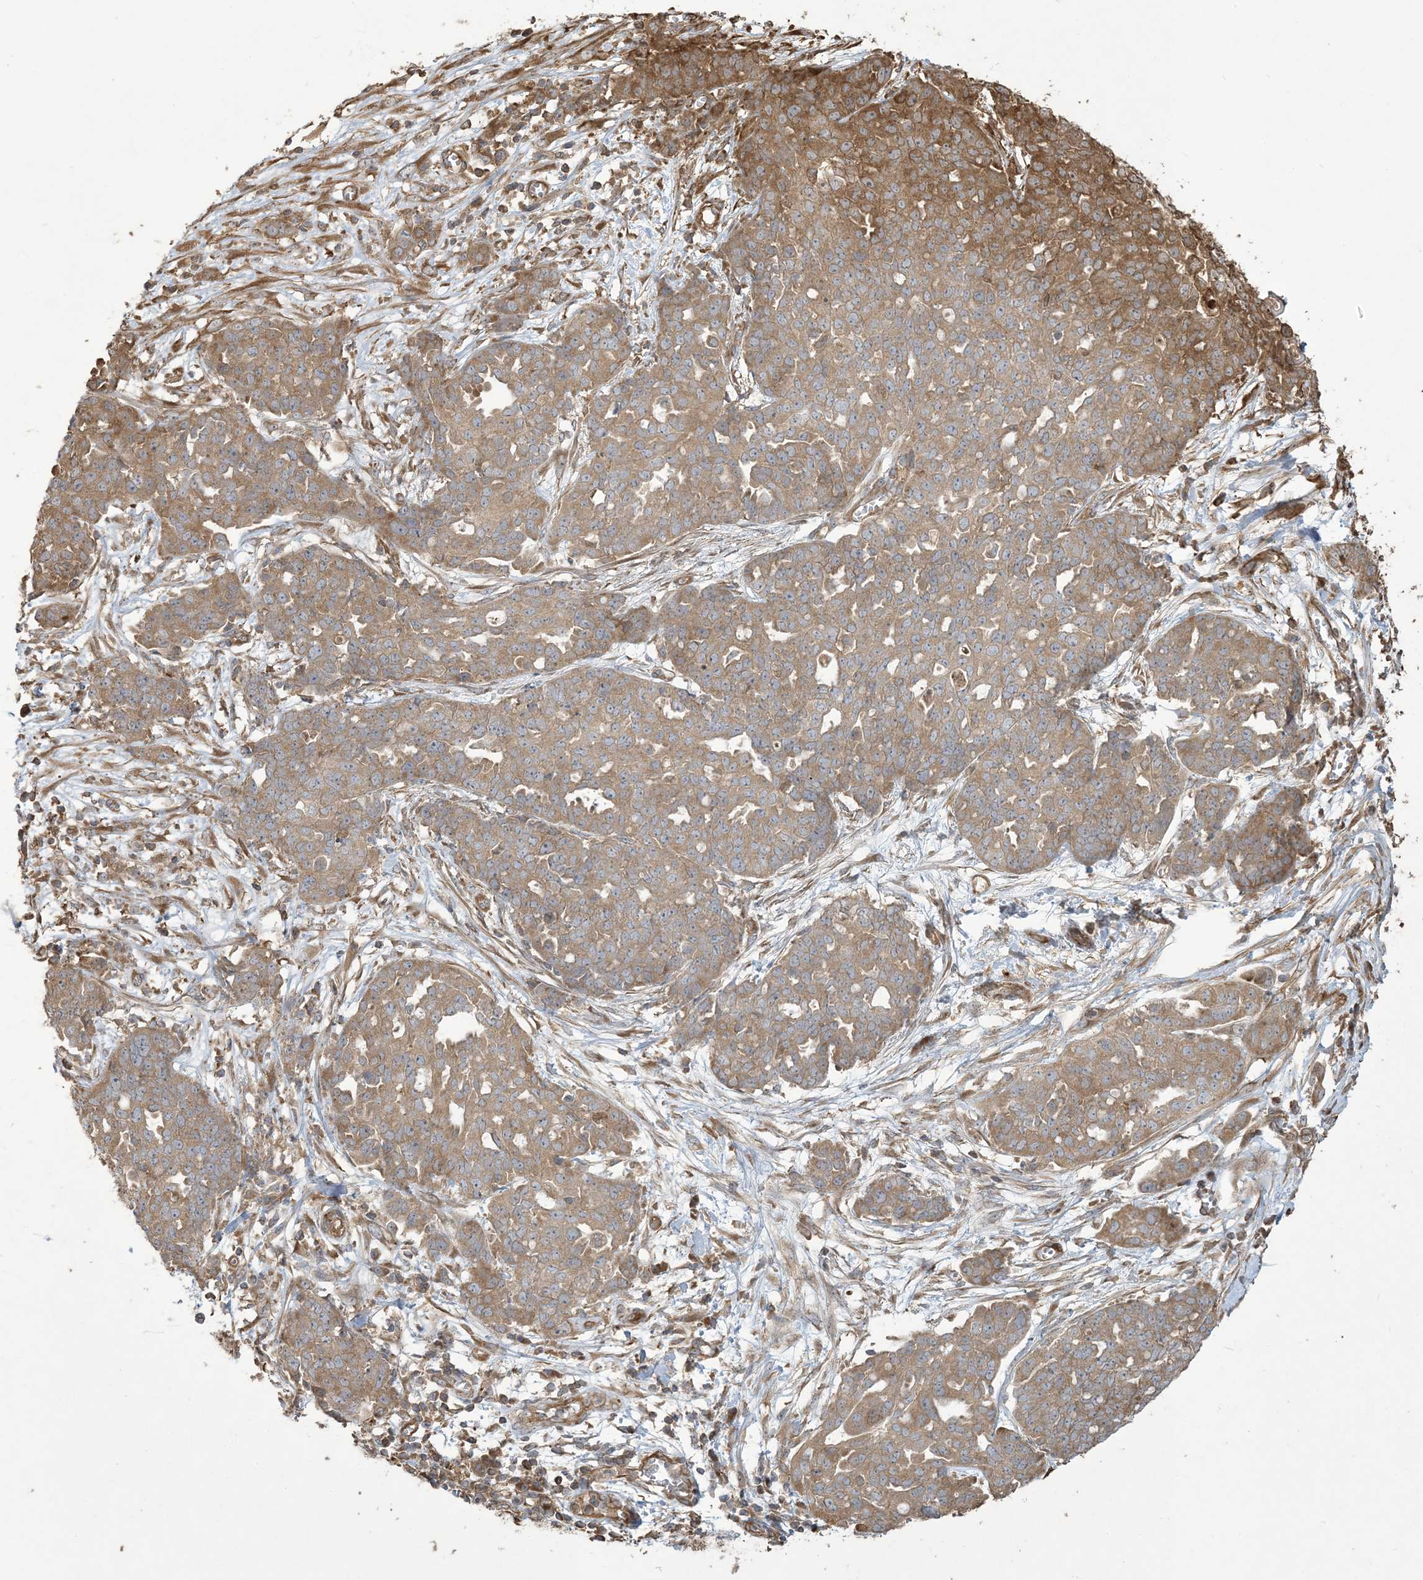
{"staining": {"intensity": "moderate", "quantity": ">75%", "location": "cytoplasmic/membranous"}, "tissue": "ovarian cancer", "cell_type": "Tumor cells", "image_type": "cancer", "snomed": [{"axis": "morphology", "description": "Cystadenocarcinoma, serous, NOS"}, {"axis": "topography", "description": "Soft tissue"}, {"axis": "topography", "description": "Ovary"}], "caption": "IHC histopathology image of neoplastic tissue: ovarian cancer stained using immunohistochemistry demonstrates medium levels of moderate protein expression localized specifically in the cytoplasmic/membranous of tumor cells, appearing as a cytoplasmic/membranous brown color.", "gene": "KLHL18", "patient": {"sex": "female", "age": 57}}